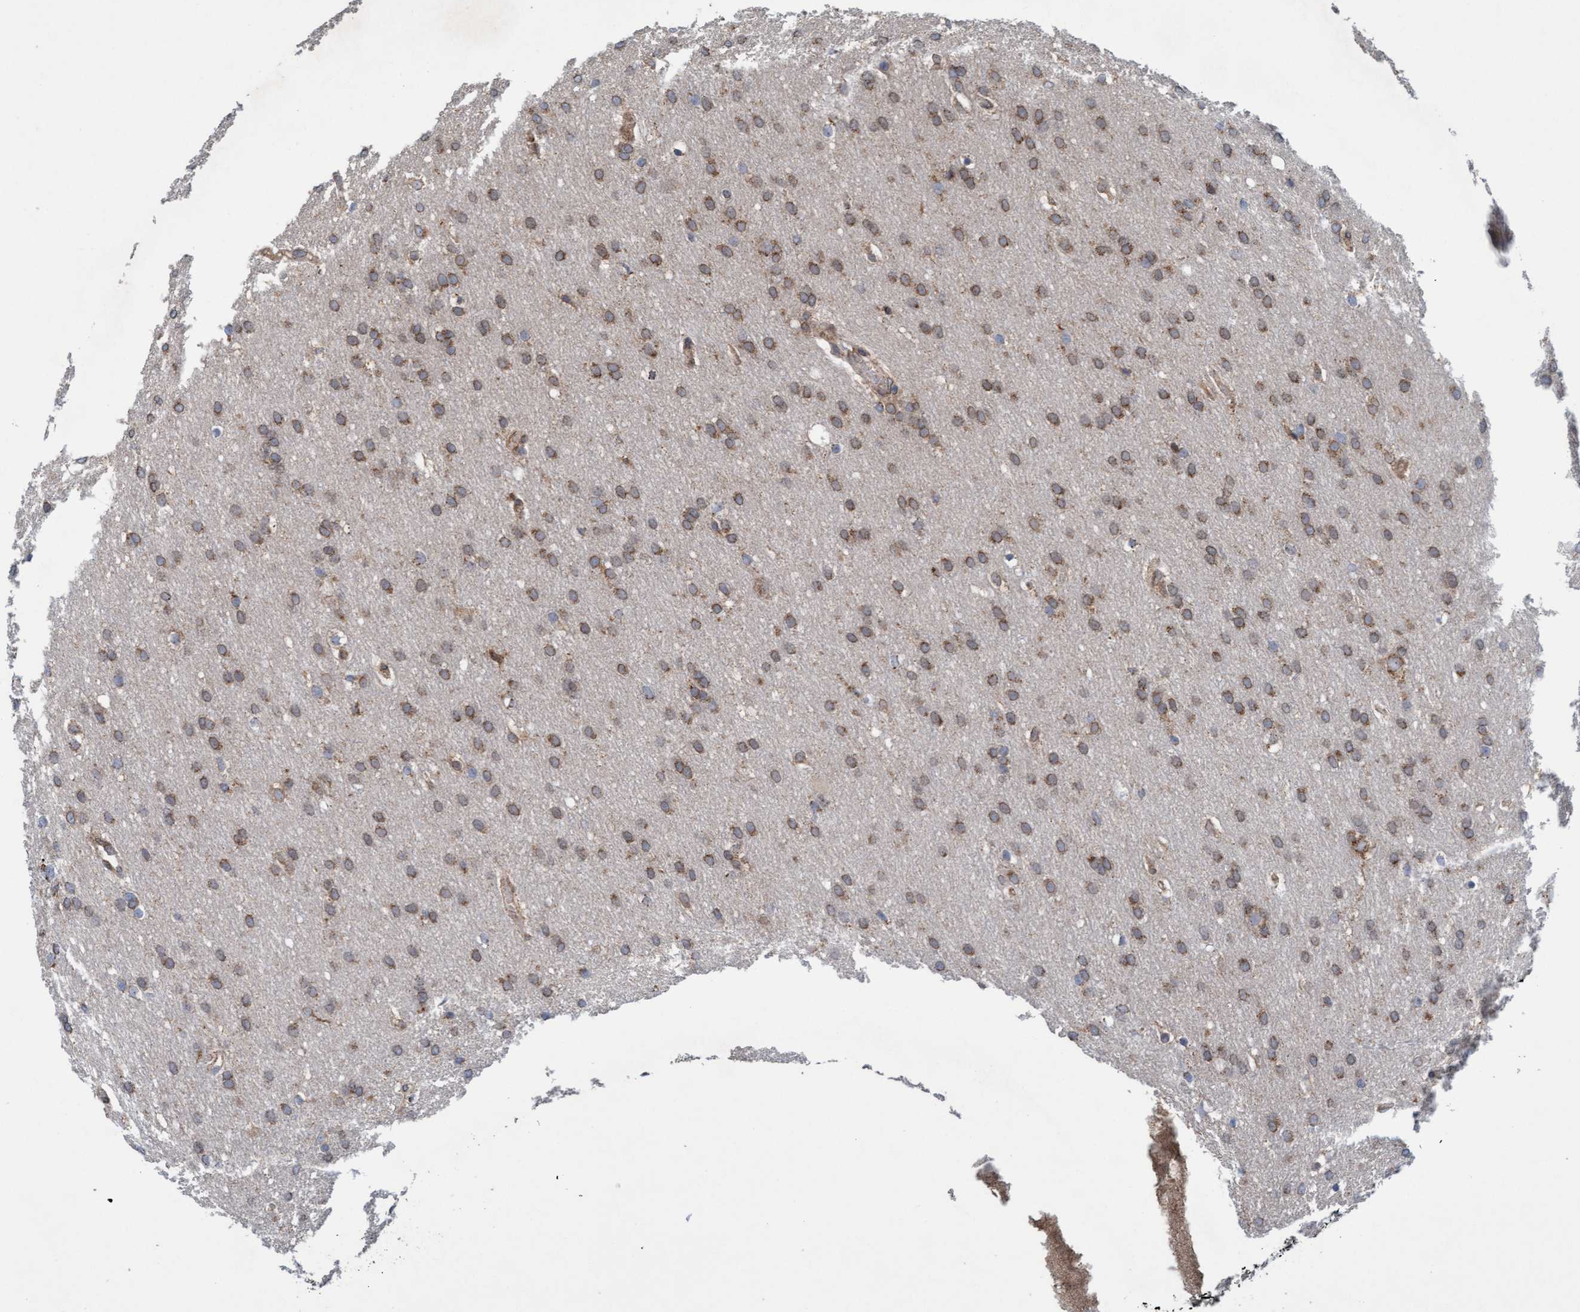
{"staining": {"intensity": "moderate", "quantity": ">75%", "location": "cytoplasmic/membranous"}, "tissue": "glioma", "cell_type": "Tumor cells", "image_type": "cancer", "snomed": [{"axis": "morphology", "description": "Glioma, malignant, Low grade"}, {"axis": "topography", "description": "Brain"}], "caption": "The photomicrograph exhibits immunohistochemical staining of low-grade glioma (malignant). There is moderate cytoplasmic/membranous expression is appreciated in approximately >75% of tumor cells.", "gene": "MRPS23", "patient": {"sex": "female", "age": 37}}